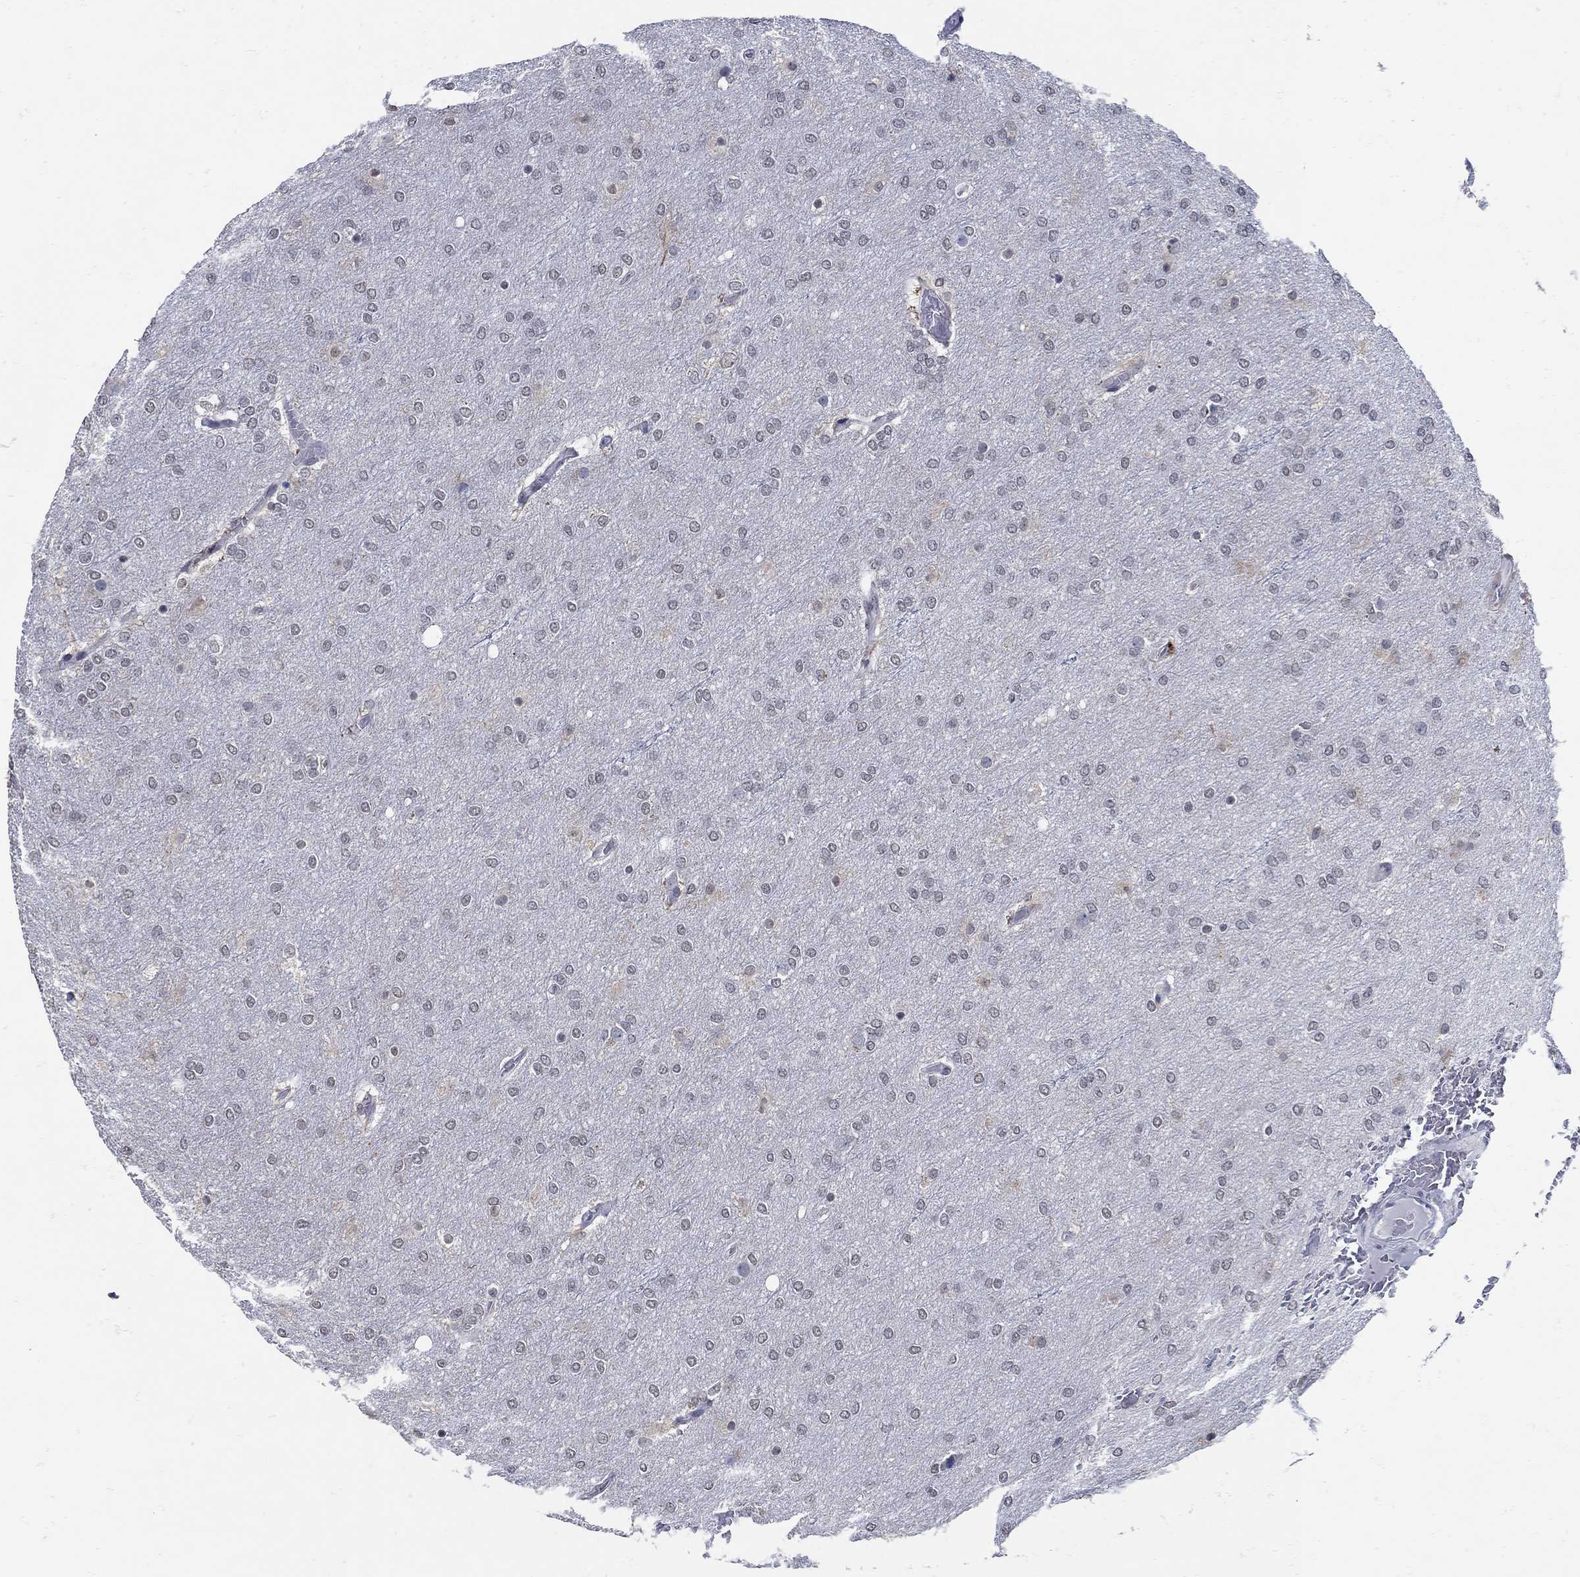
{"staining": {"intensity": "negative", "quantity": "none", "location": "none"}, "tissue": "glioma", "cell_type": "Tumor cells", "image_type": "cancer", "snomed": [{"axis": "morphology", "description": "Glioma, malignant, High grade"}, {"axis": "topography", "description": "Brain"}], "caption": "Tumor cells are negative for protein expression in human malignant high-grade glioma.", "gene": "KCNN3", "patient": {"sex": "female", "age": 61}}